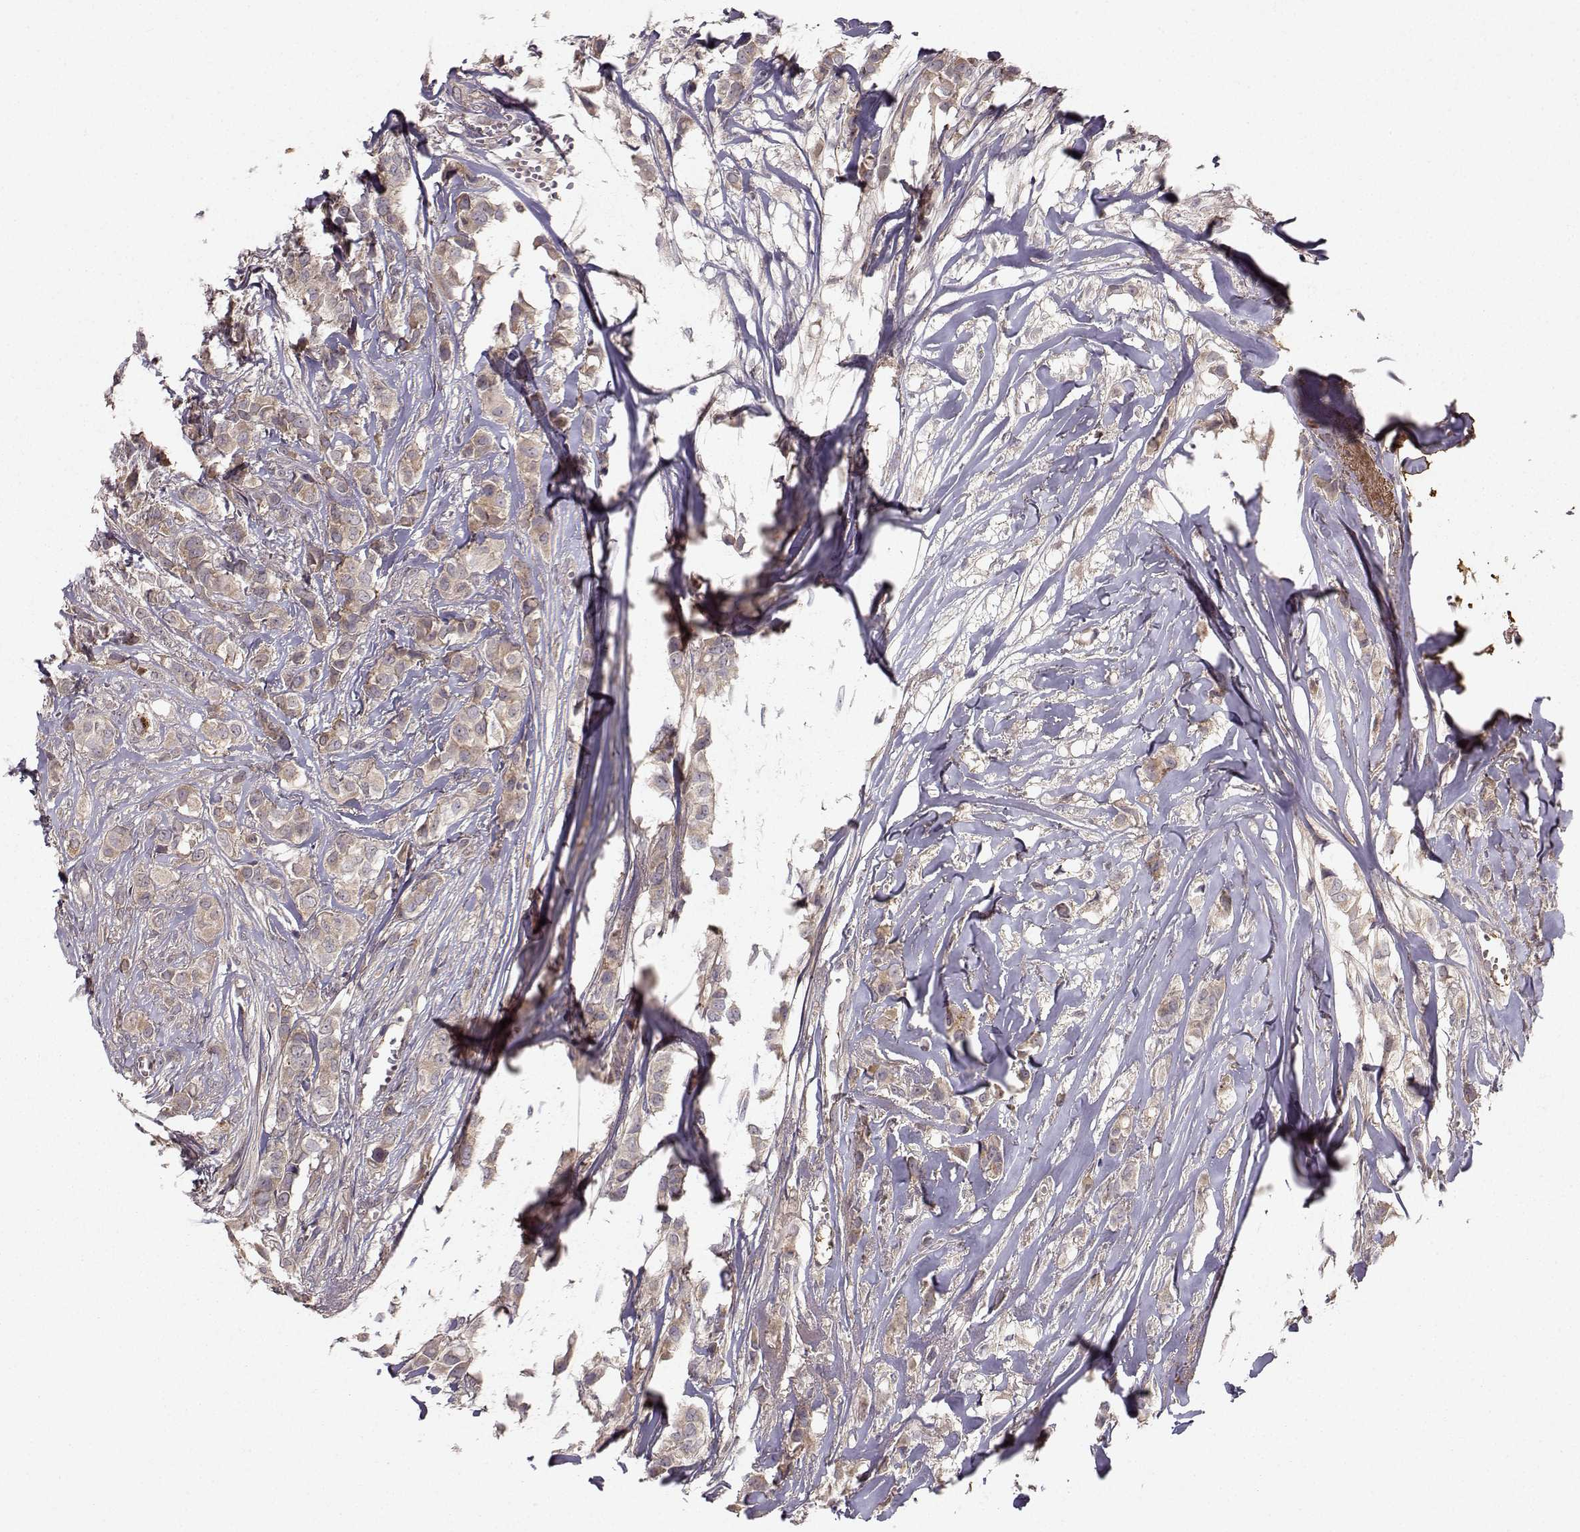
{"staining": {"intensity": "weak", "quantity": ">75%", "location": "cytoplasmic/membranous"}, "tissue": "breast cancer", "cell_type": "Tumor cells", "image_type": "cancer", "snomed": [{"axis": "morphology", "description": "Duct carcinoma"}, {"axis": "topography", "description": "Breast"}], "caption": "A low amount of weak cytoplasmic/membranous positivity is appreciated in about >75% of tumor cells in breast cancer (invasive ductal carcinoma) tissue.", "gene": "WNT6", "patient": {"sex": "female", "age": 85}}